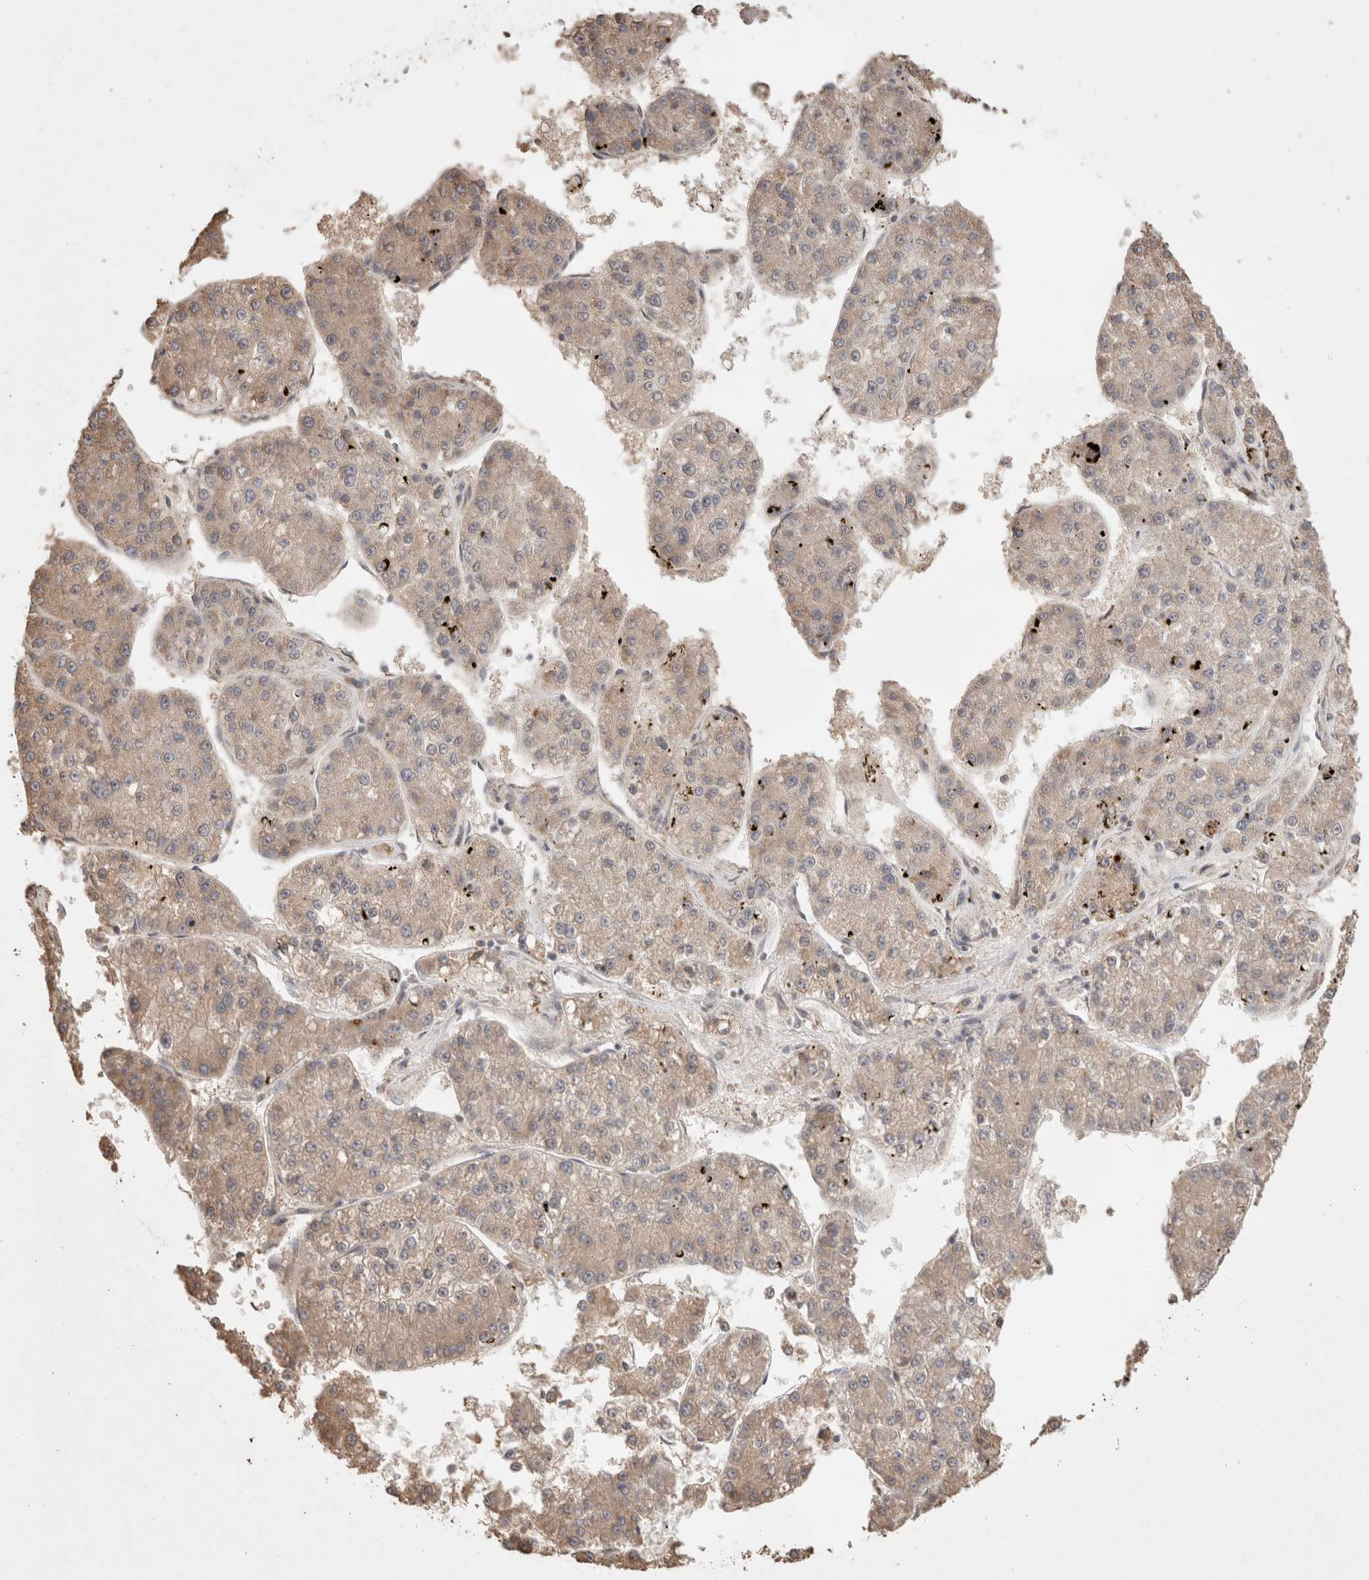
{"staining": {"intensity": "weak", "quantity": ">75%", "location": "cytoplasmic/membranous"}, "tissue": "liver cancer", "cell_type": "Tumor cells", "image_type": "cancer", "snomed": [{"axis": "morphology", "description": "Carcinoma, Hepatocellular, NOS"}, {"axis": "topography", "description": "Liver"}], "caption": "Tumor cells display low levels of weak cytoplasmic/membranous staining in about >75% of cells in human hepatocellular carcinoma (liver).", "gene": "HROB", "patient": {"sex": "female", "age": 73}}